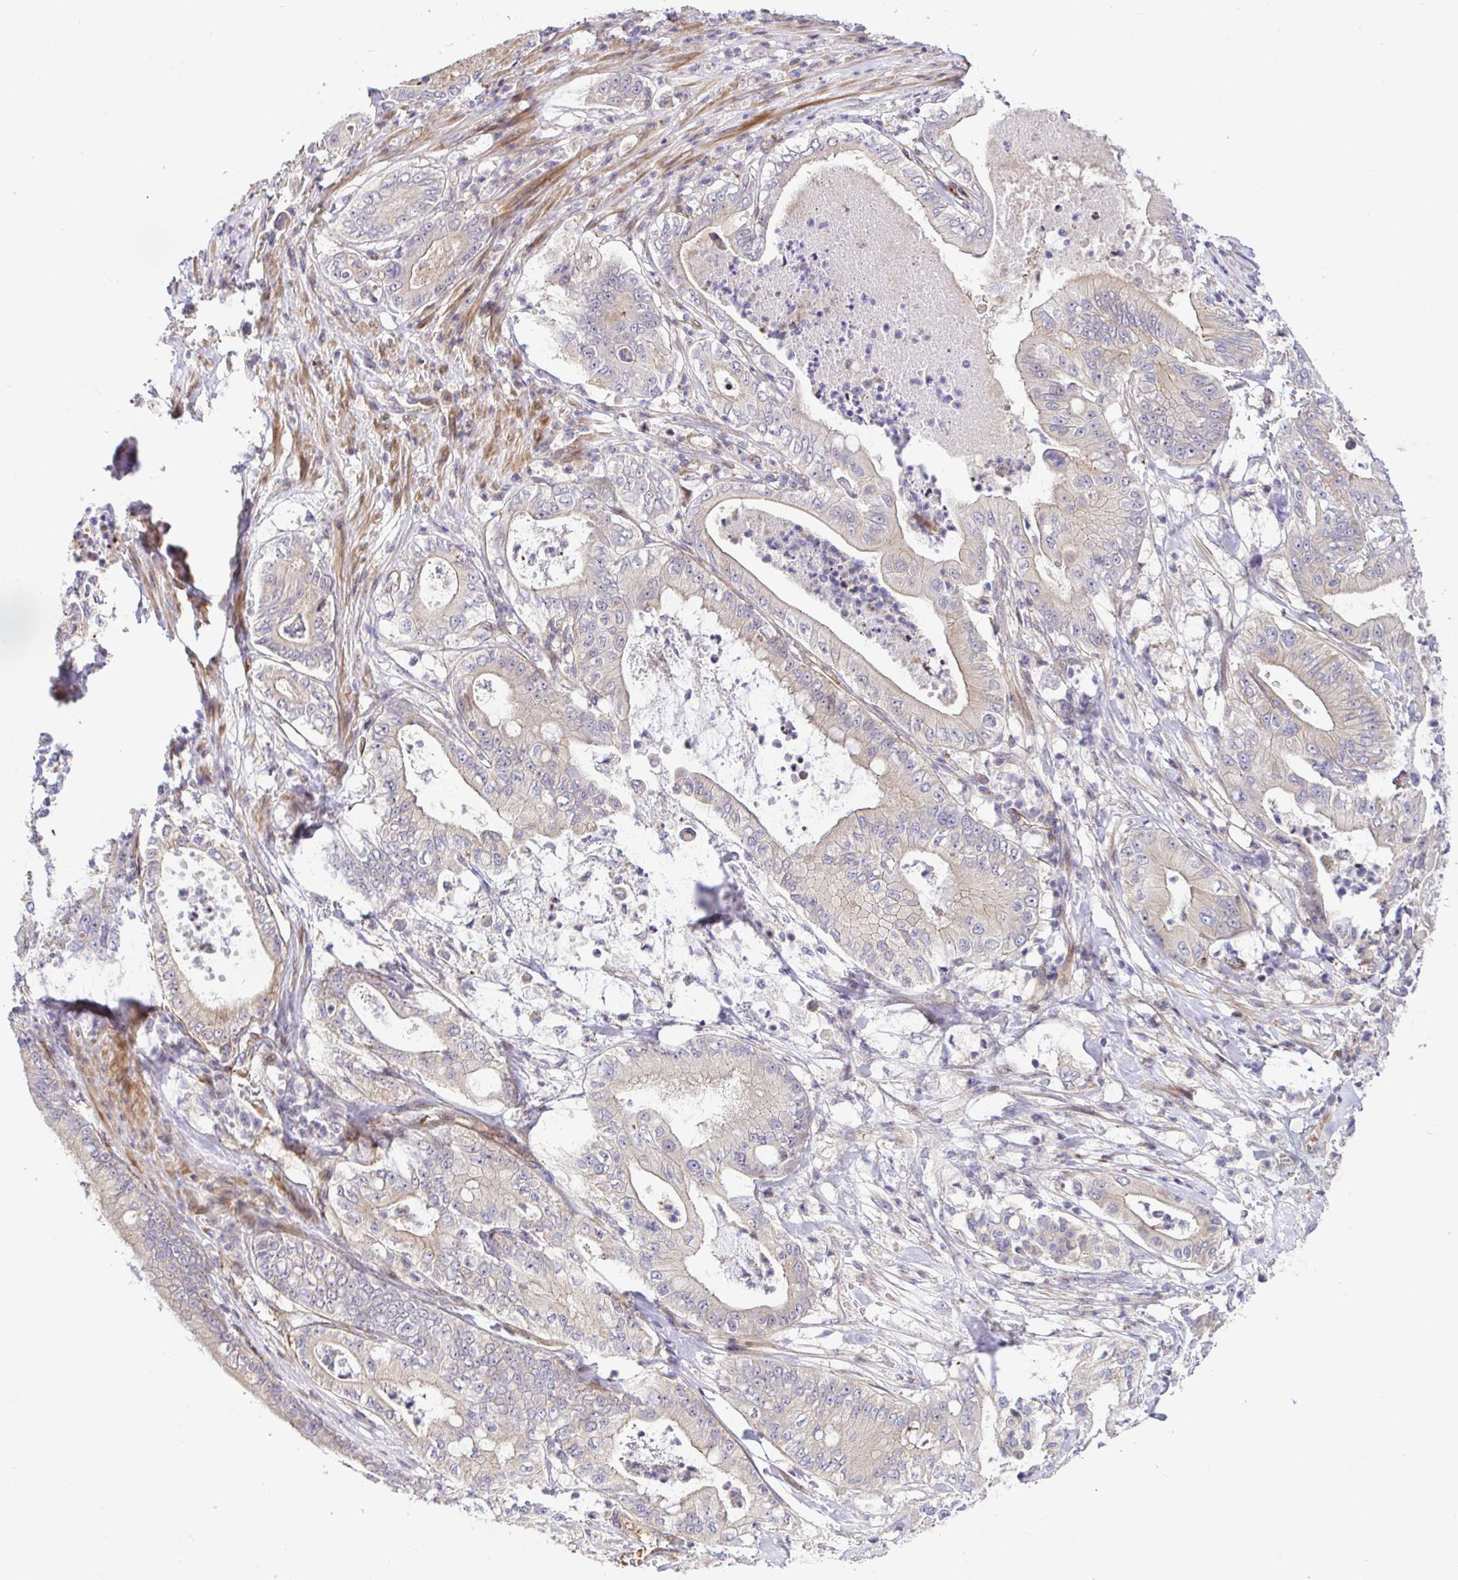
{"staining": {"intensity": "weak", "quantity": "<25%", "location": "cytoplasmic/membranous"}, "tissue": "pancreatic cancer", "cell_type": "Tumor cells", "image_type": "cancer", "snomed": [{"axis": "morphology", "description": "Adenocarcinoma, NOS"}, {"axis": "topography", "description": "Pancreas"}], "caption": "An image of pancreatic adenocarcinoma stained for a protein demonstrates no brown staining in tumor cells.", "gene": "TRIM55", "patient": {"sex": "male", "age": 71}}